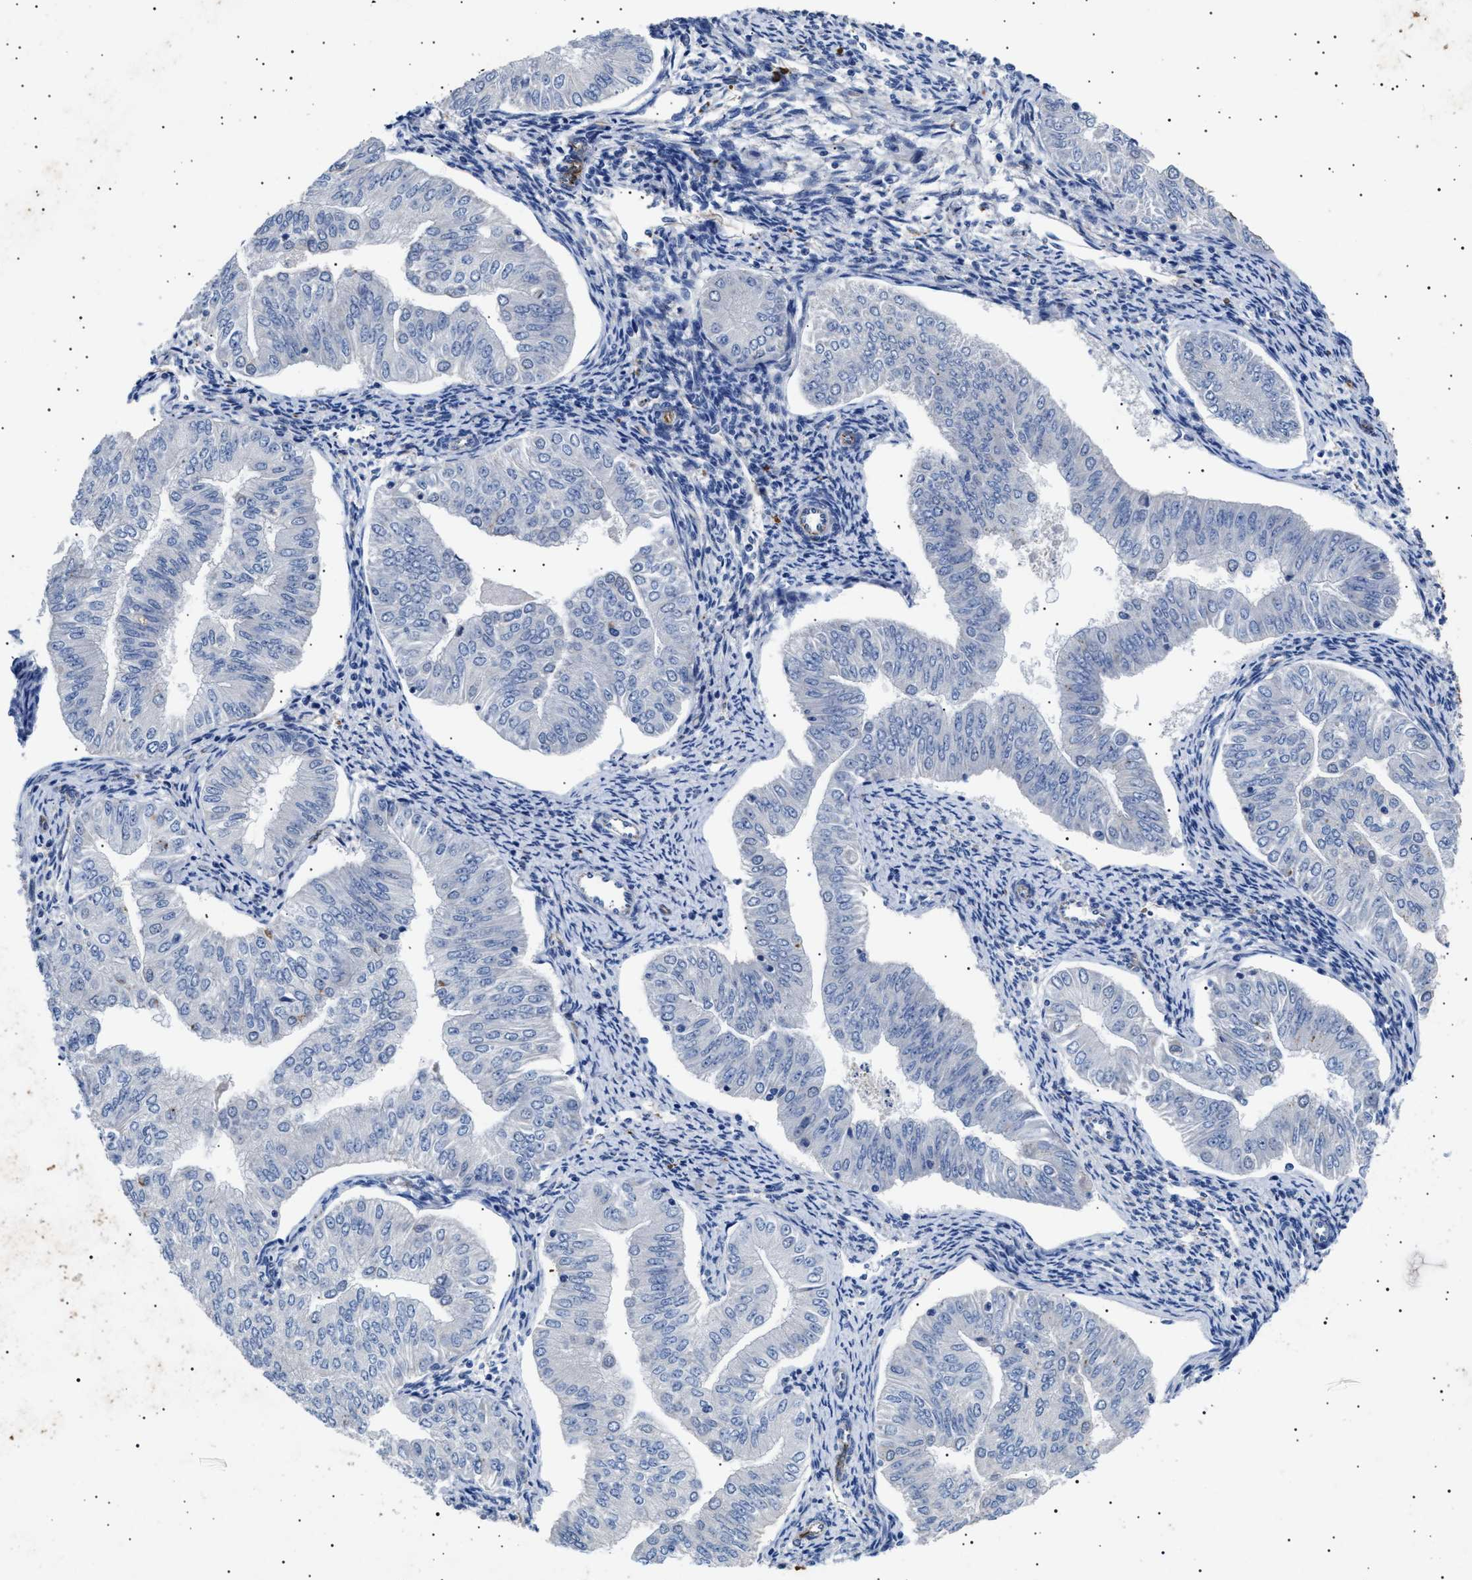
{"staining": {"intensity": "negative", "quantity": "none", "location": "none"}, "tissue": "endometrial cancer", "cell_type": "Tumor cells", "image_type": "cancer", "snomed": [{"axis": "morphology", "description": "Normal tissue, NOS"}, {"axis": "morphology", "description": "Adenocarcinoma, NOS"}, {"axis": "topography", "description": "Endometrium"}], "caption": "A high-resolution photomicrograph shows IHC staining of endometrial adenocarcinoma, which shows no significant positivity in tumor cells.", "gene": "OLFML2A", "patient": {"sex": "female", "age": 53}}